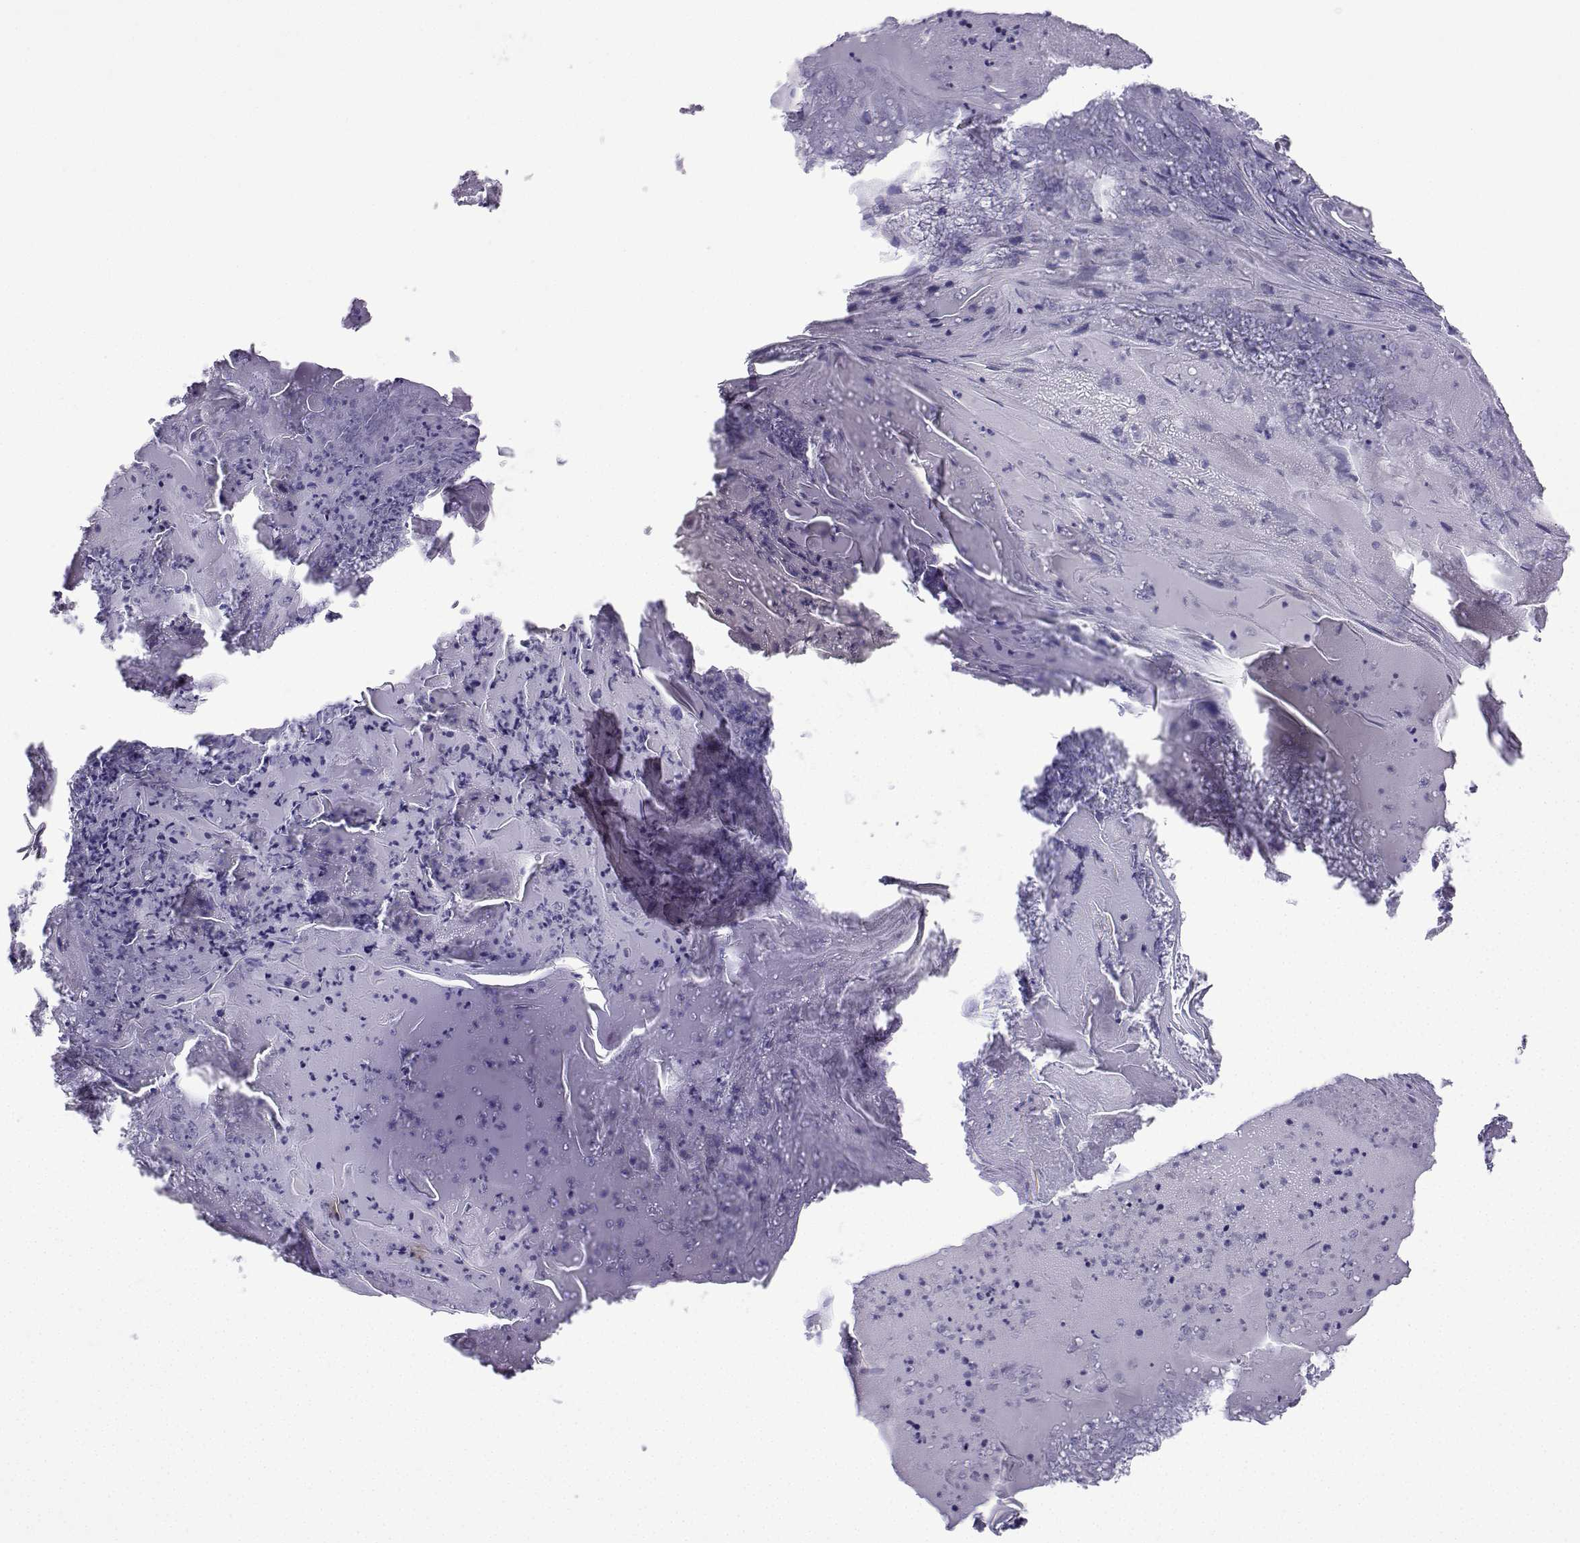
{"staining": {"intensity": "negative", "quantity": "none", "location": "none"}, "tissue": "skin cancer", "cell_type": "Tumor cells", "image_type": "cancer", "snomed": [{"axis": "morphology", "description": "Normal tissue, NOS"}, {"axis": "morphology", "description": "Squamous cell carcinoma, NOS"}, {"axis": "topography", "description": "Skin"}], "caption": "An immunohistochemistry (IHC) photomicrograph of squamous cell carcinoma (skin) is shown. There is no staining in tumor cells of squamous cell carcinoma (skin).", "gene": "TRIM46", "patient": {"sex": "female", "age": 83}}